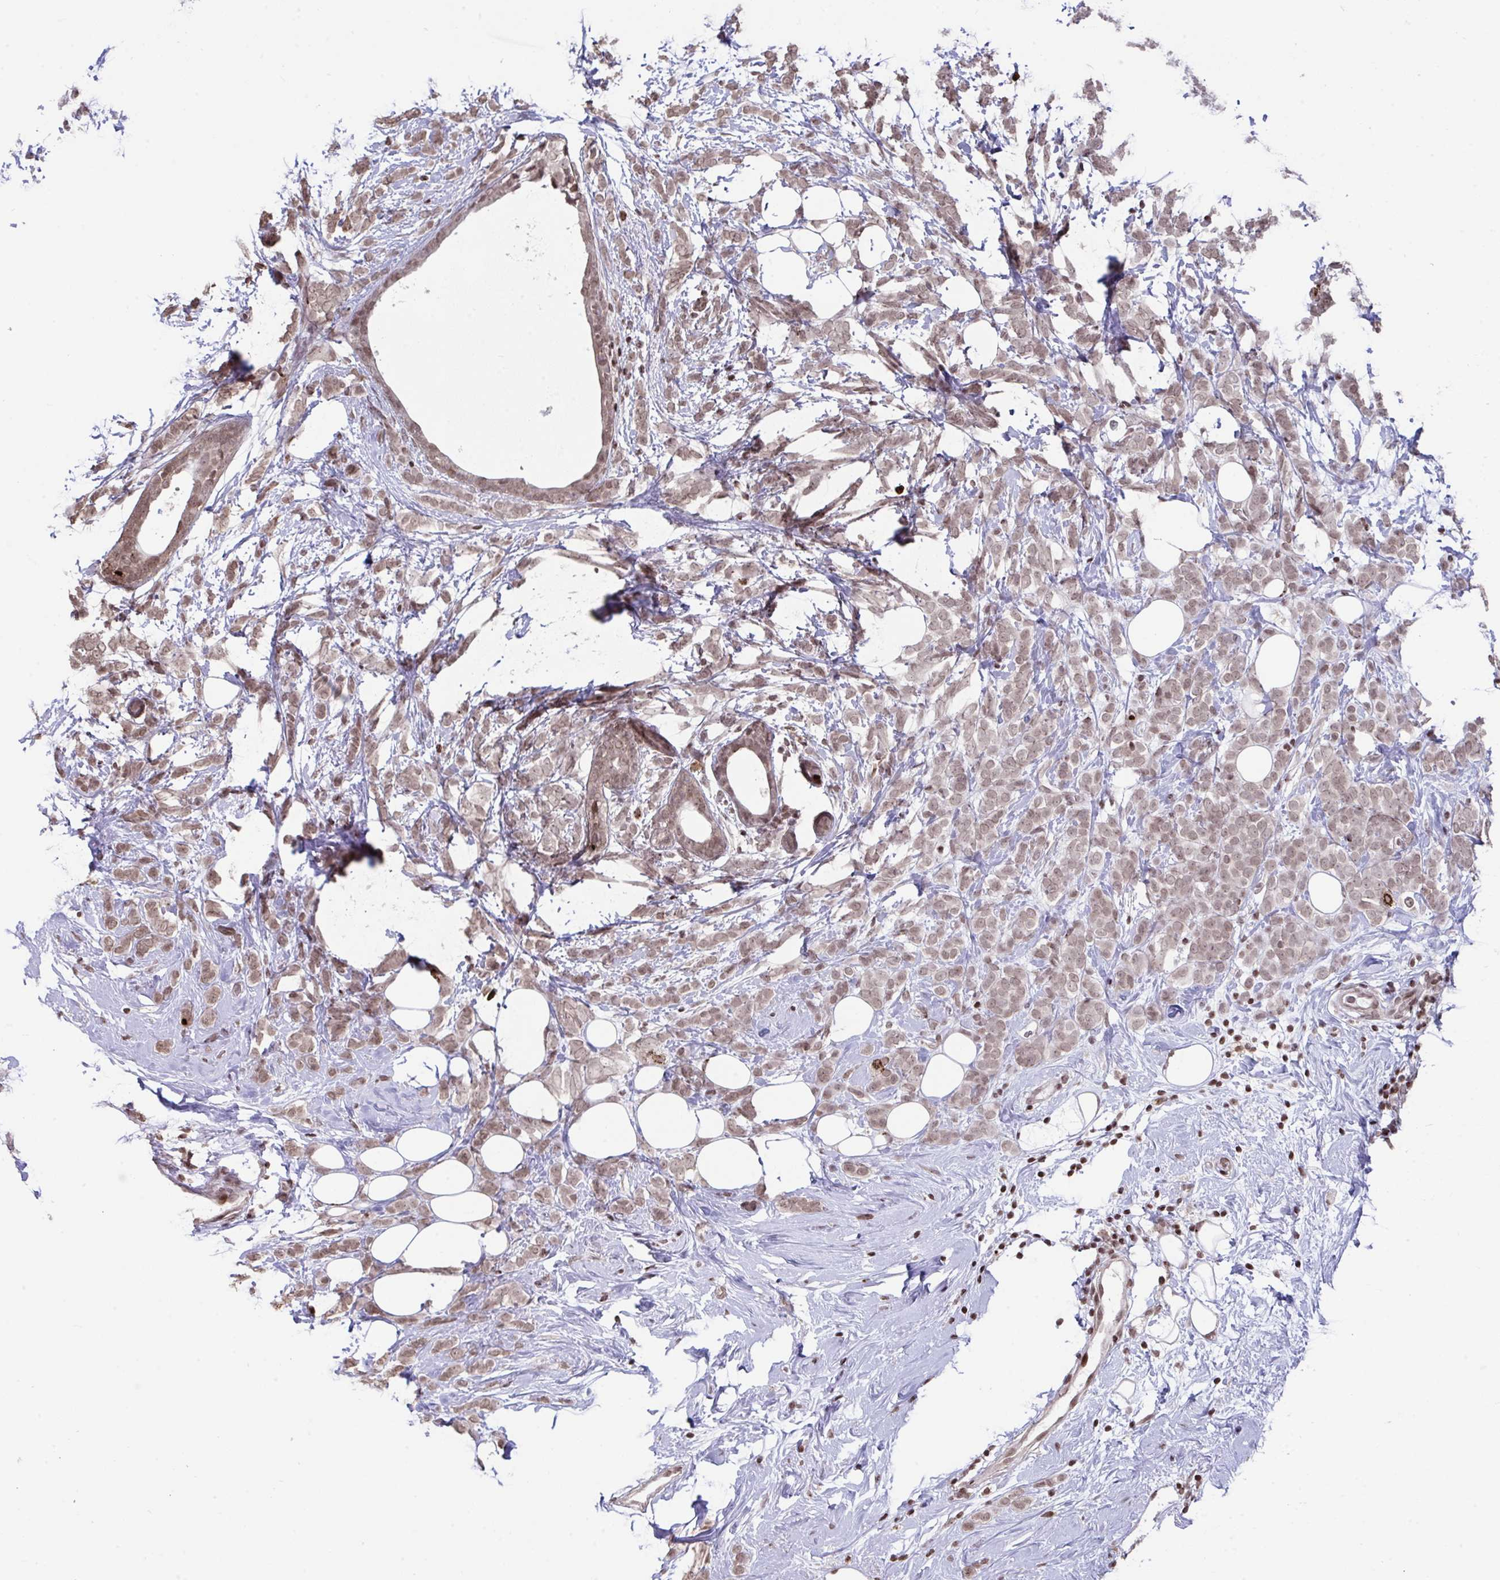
{"staining": {"intensity": "weak", "quantity": ">75%", "location": "nuclear"}, "tissue": "breast cancer", "cell_type": "Tumor cells", "image_type": "cancer", "snomed": [{"axis": "morphology", "description": "Lobular carcinoma"}, {"axis": "topography", "description": "Breast"}], "caption": "This micrograph reveals breast cancer stained with IHC to label a protein in brown. The nuclear of tumor cells show weak positivity for the protein. Nuclei are counter-stained blue.", "gene": "NIP7", "patient": {"sex": "female", "age": 49}}